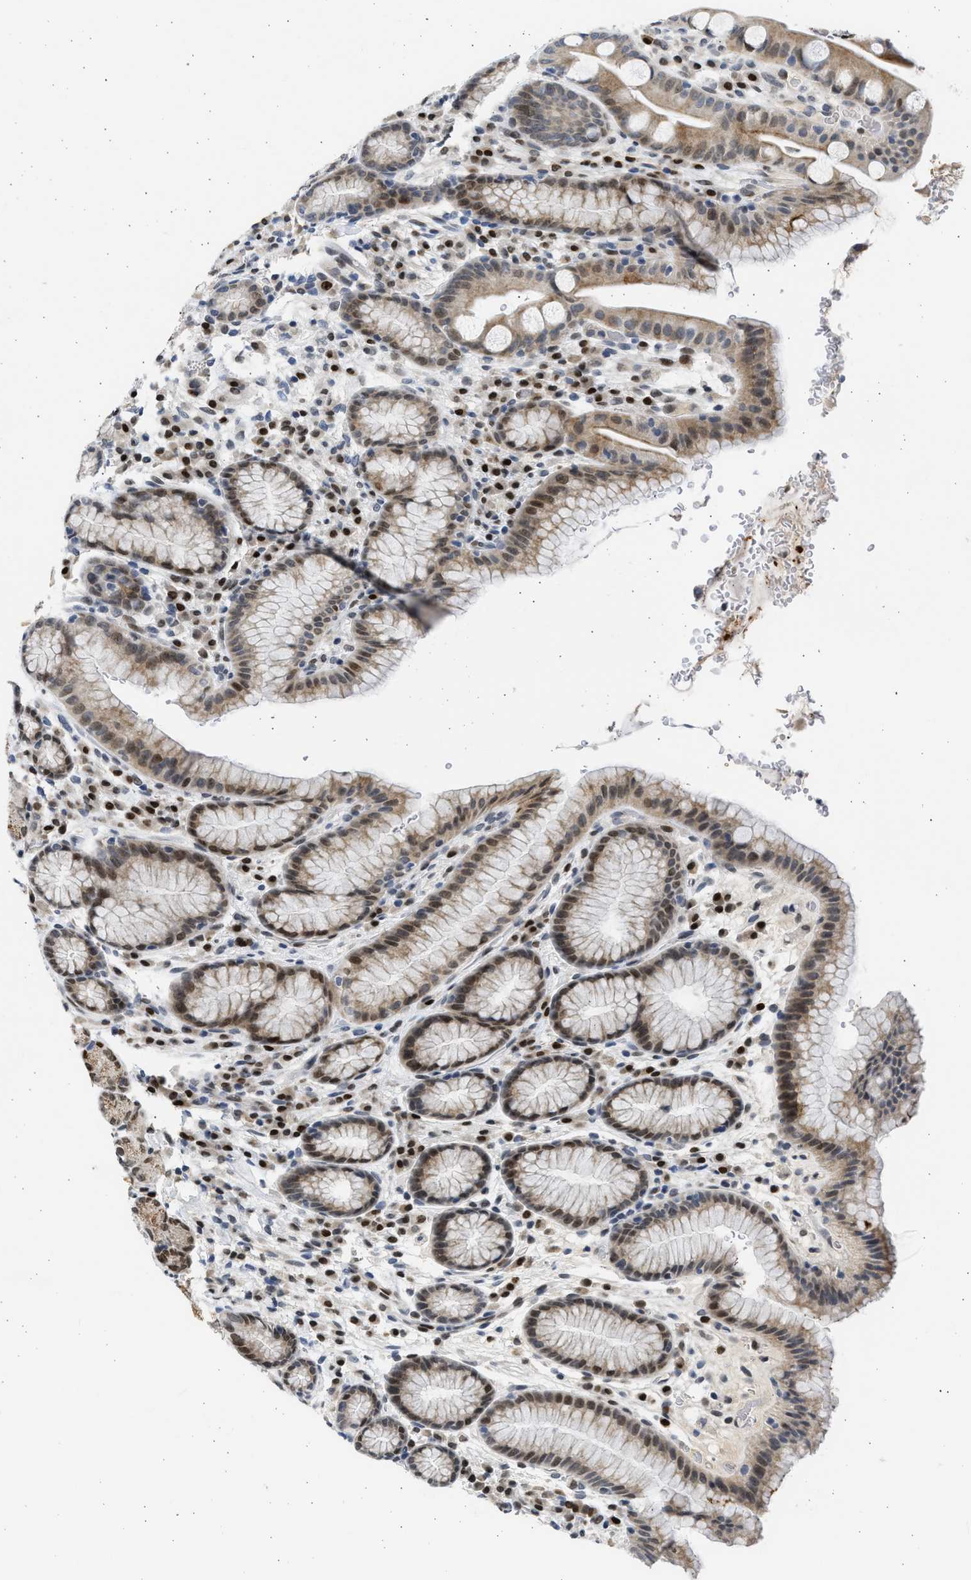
{"staining": {"intensity": "moderate", "quantity": "25%-75%", "location": "nuclear"}, "tissue": "stomach", "cell_type": "Glandular cells", "image_type": "normal", "snomed": [{"axis": "morphology", "description": "Normal tissue, NOS"}, {"axis": "topography", "description": "Stomach, lower"}], "caption": "Protein staining exhibits moderate nuclear staining in approximately 25%-75% of glandular cells in benign stomach. (DAB IHC with brightfield microscopy, high magnification).", "gene": "HMGN3", "patient": {"sex": "male", "age": 52}}